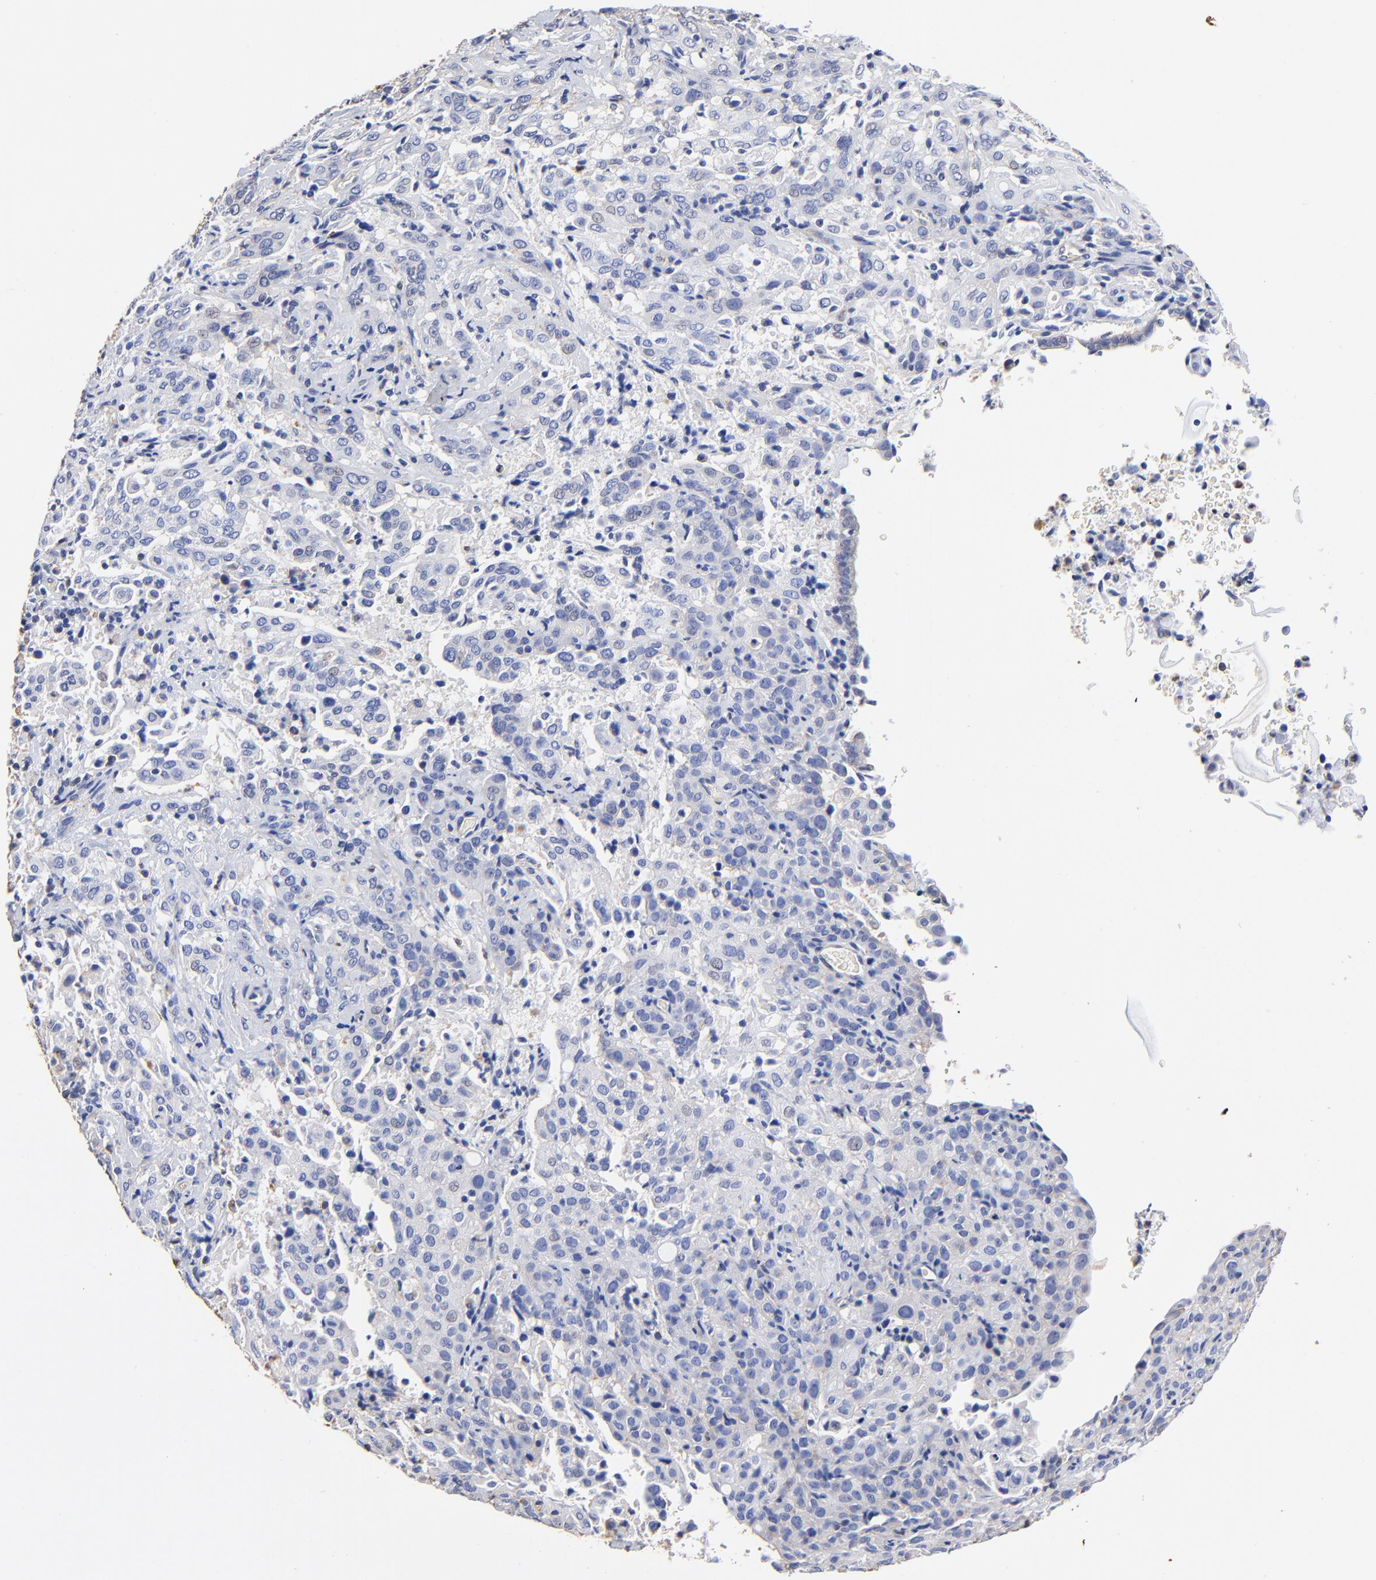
{"staining": {"intensity": "negative", "quantity": "none", "location": "none"}, "tissue": "cervical cancer", "cell_type": "Tumor cells", "image_type": "cancer", "snomed": [{"axis": "morphology", "description": "Squamous cell carcinoma, NOS"}, {"axis": "topography", "description": "Cervix"}], "caption": "Immunohistochemistry of human cervical squamous cell carcinoma displays no positivity in tumor cells.", "gene": "TAGLN2", "patient": {"sex": "female", "age": 41}}